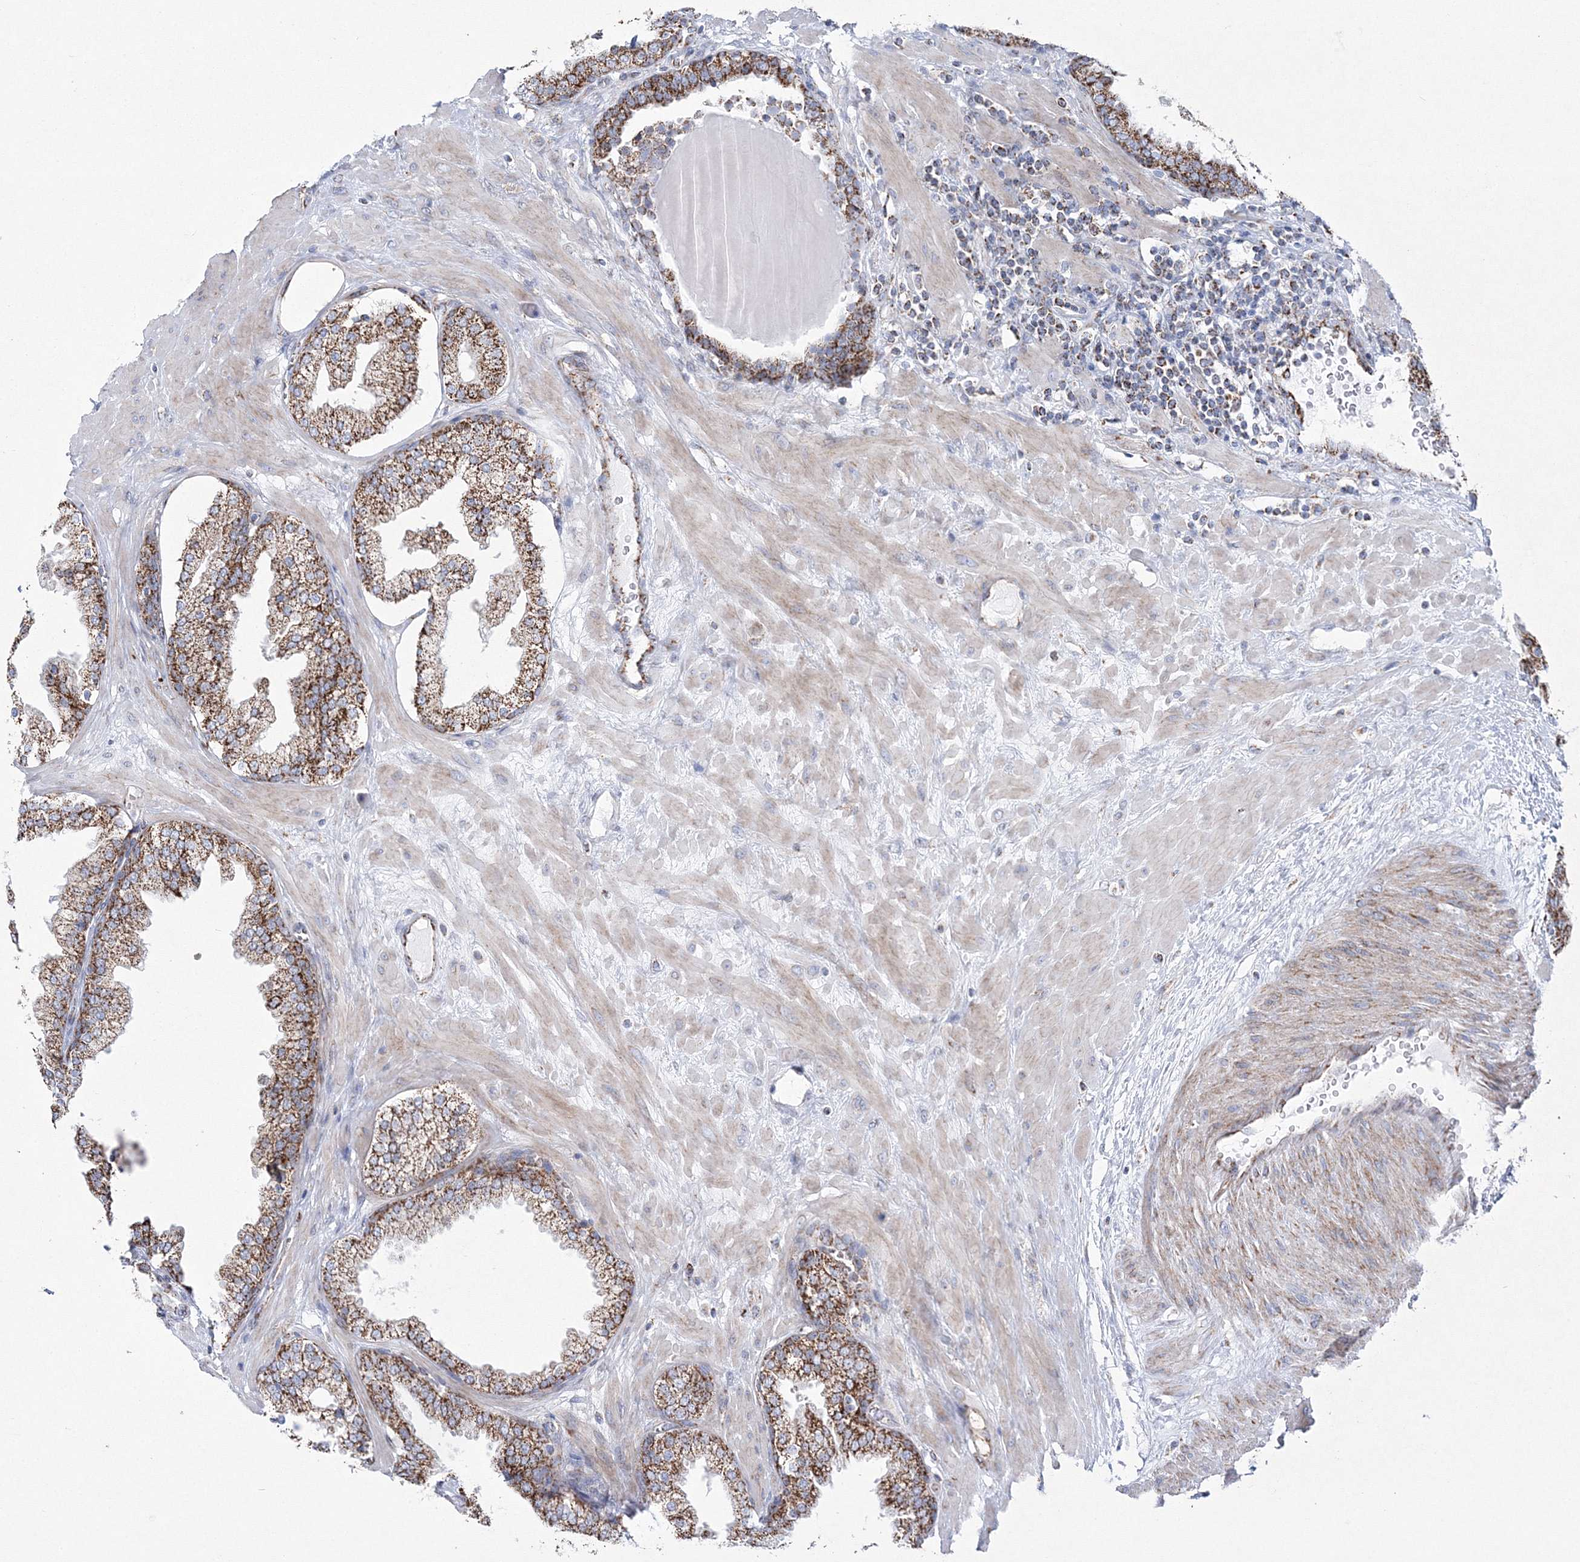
{"staining": {"intensity": "strong", "quantity": "25%-75%", "location": "cytoplasmic/membranous"}, "tissue": "prostate", "cell_type": "Glandular cells", "image_type": "normal", "snomed": [{"axis": "morphology", "description": "Normal tissue, NOS"}, {"axis": "topography", "description": "Prostate"}], "caption": "An immunohistochemistry (IHC) histopathology image of normal tissue is shown. Protein staining in brown labels strong cytoplasmic/membranous positivity in prostate within glandular cells.", "gene": "HIBCH", "patient": {"sex": "male", "age": 51}}